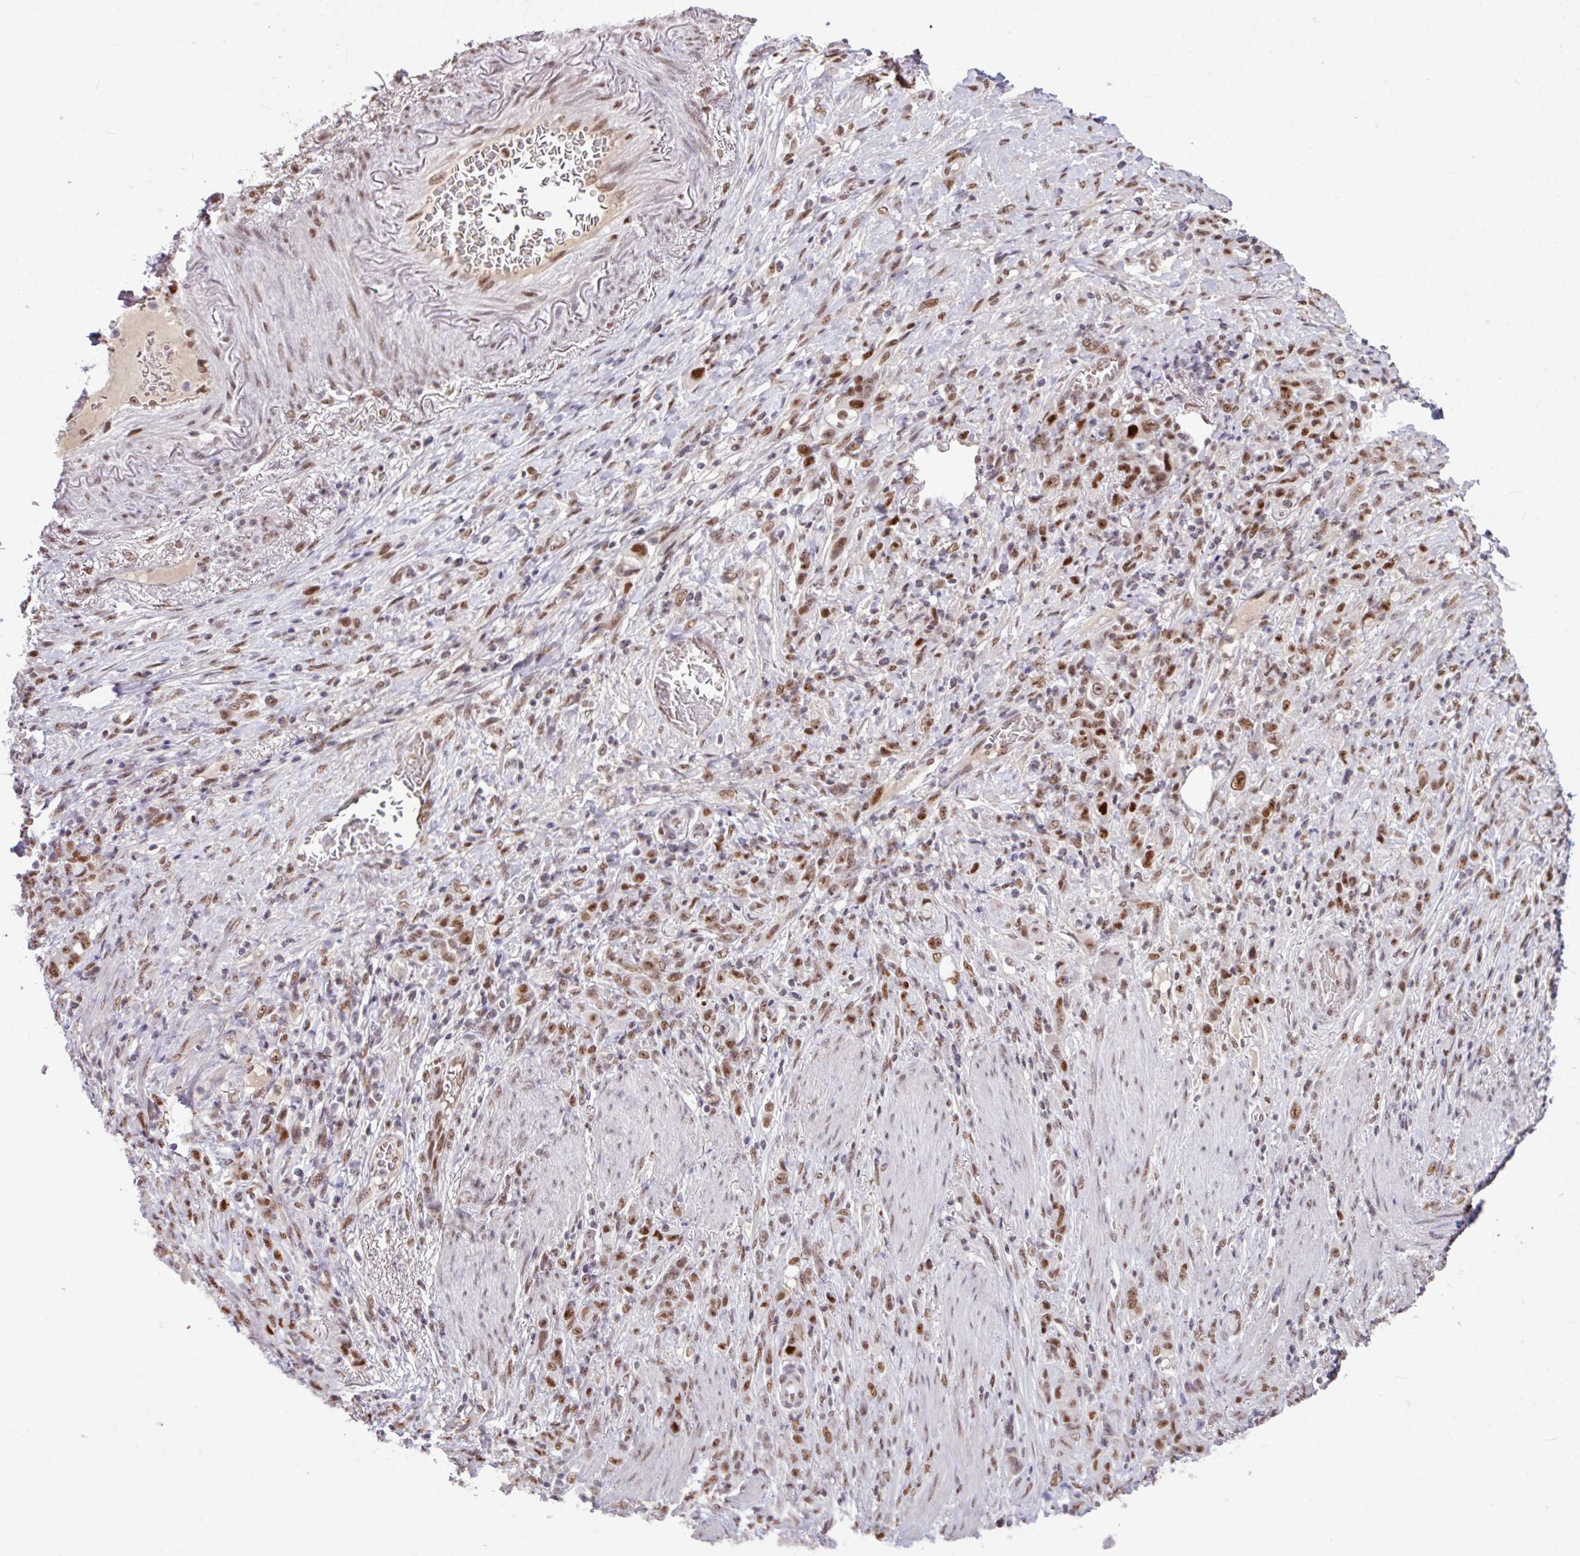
{"staining": {"intensity": "moderate", "quantity": ">75%", "location": "nuclear"}, "tissue": "stomach cancer", "cell_type": "Tumor cells", "image_type": "cancer", "snomed": [{"axis": "morphology", "description": "Adenocarcinoma, NOS"}, {"axis": "topography", "description": "Stomach"}], "caption": "This micrograph shows immunohistochemistry staining of human stomach adenocarcinoma, with medium moderate nuclear positivity in approximately >75% of tumor cells.", "gene": "TDG", "patient": {"sex": "female", "age": 79}}